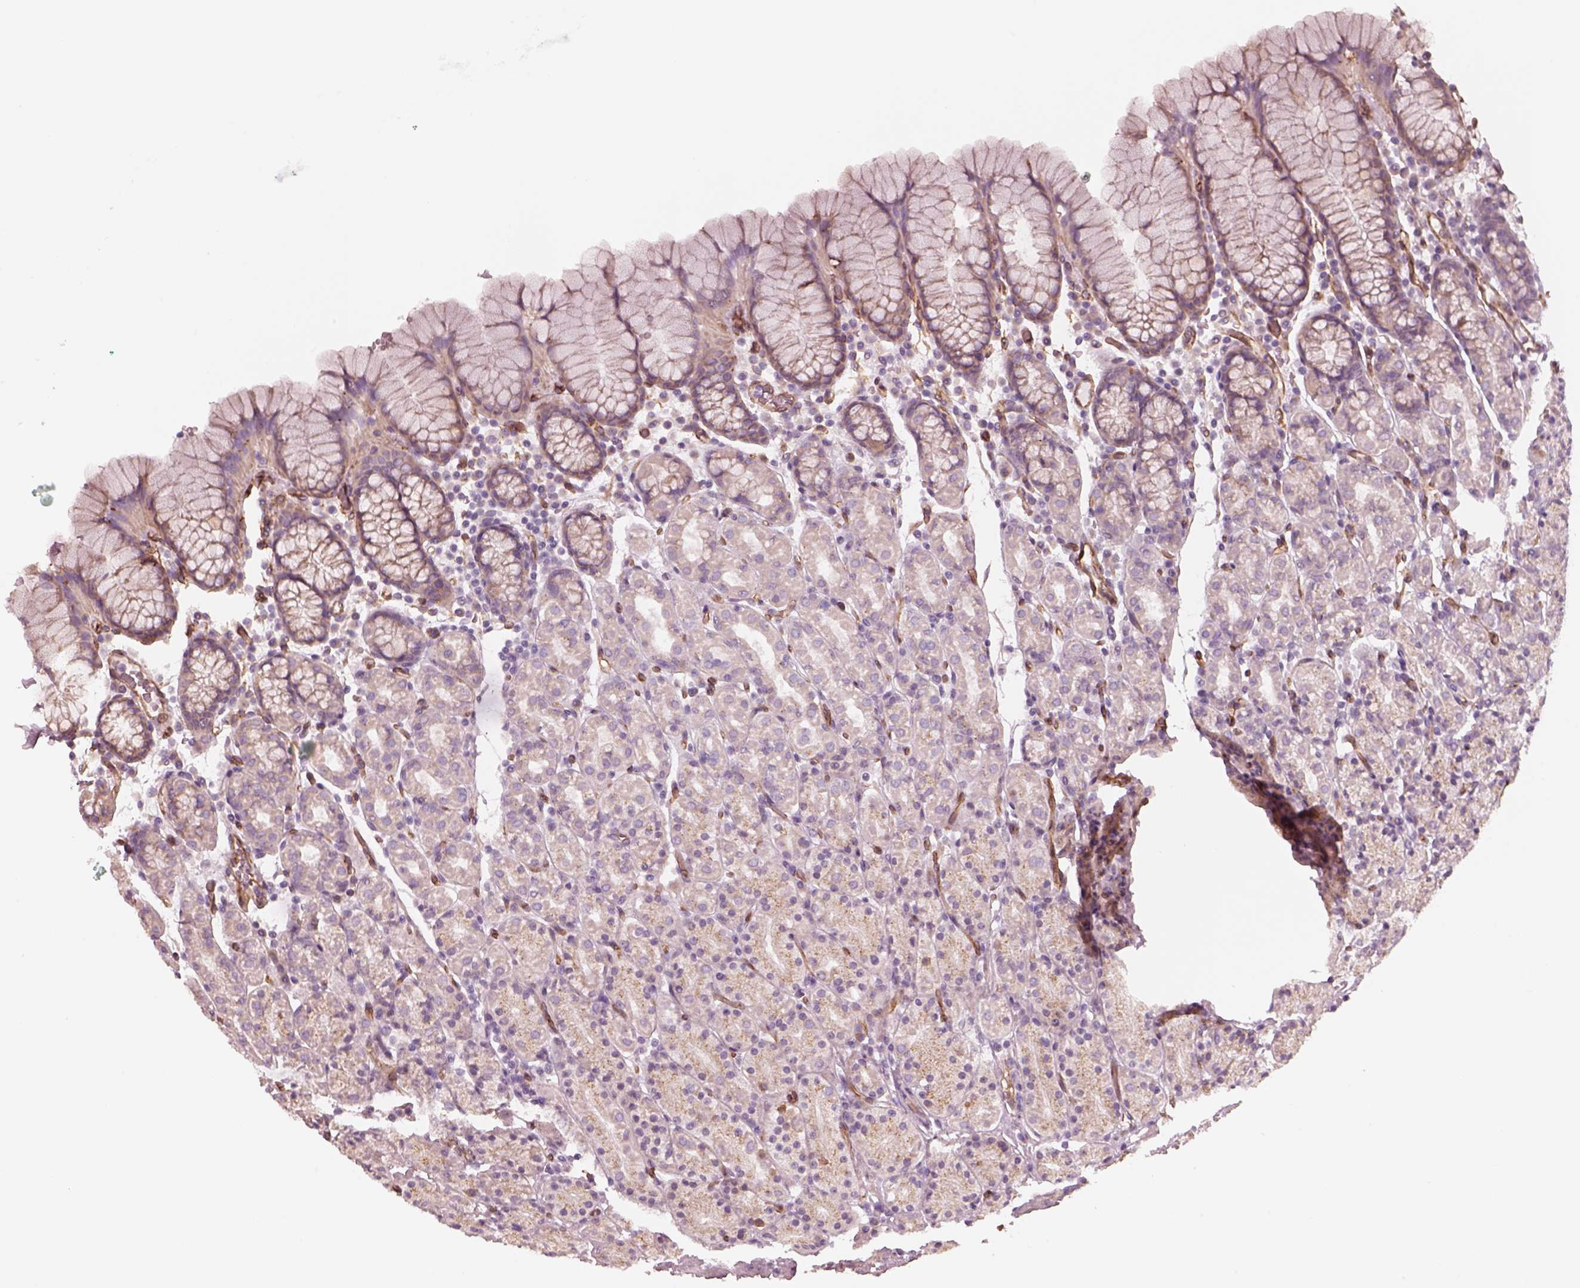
{"staining": {"intensity": "weak", "quantity": "<25%", "location": "cytoplasmic/membranous"}, "tissue": "stomach", "cell_type": "Glandular cells", "image_type": "normal", "snomed": [{"axis": "morphology", "description": "Normal tissue, NOS"}, {"axis": "topography", "description": "Stomach, upper"}, {"axis": "topography", "description": "Stomach"}], "caption": "Glandular cells show no significant positivity in normal stomach. (Brightfield microscopy of DAB (3,3'-diaminobenzidine) IHC at high magnification).", "gene": "CRYM", "patient": {"sex": "male", "age": 62}}